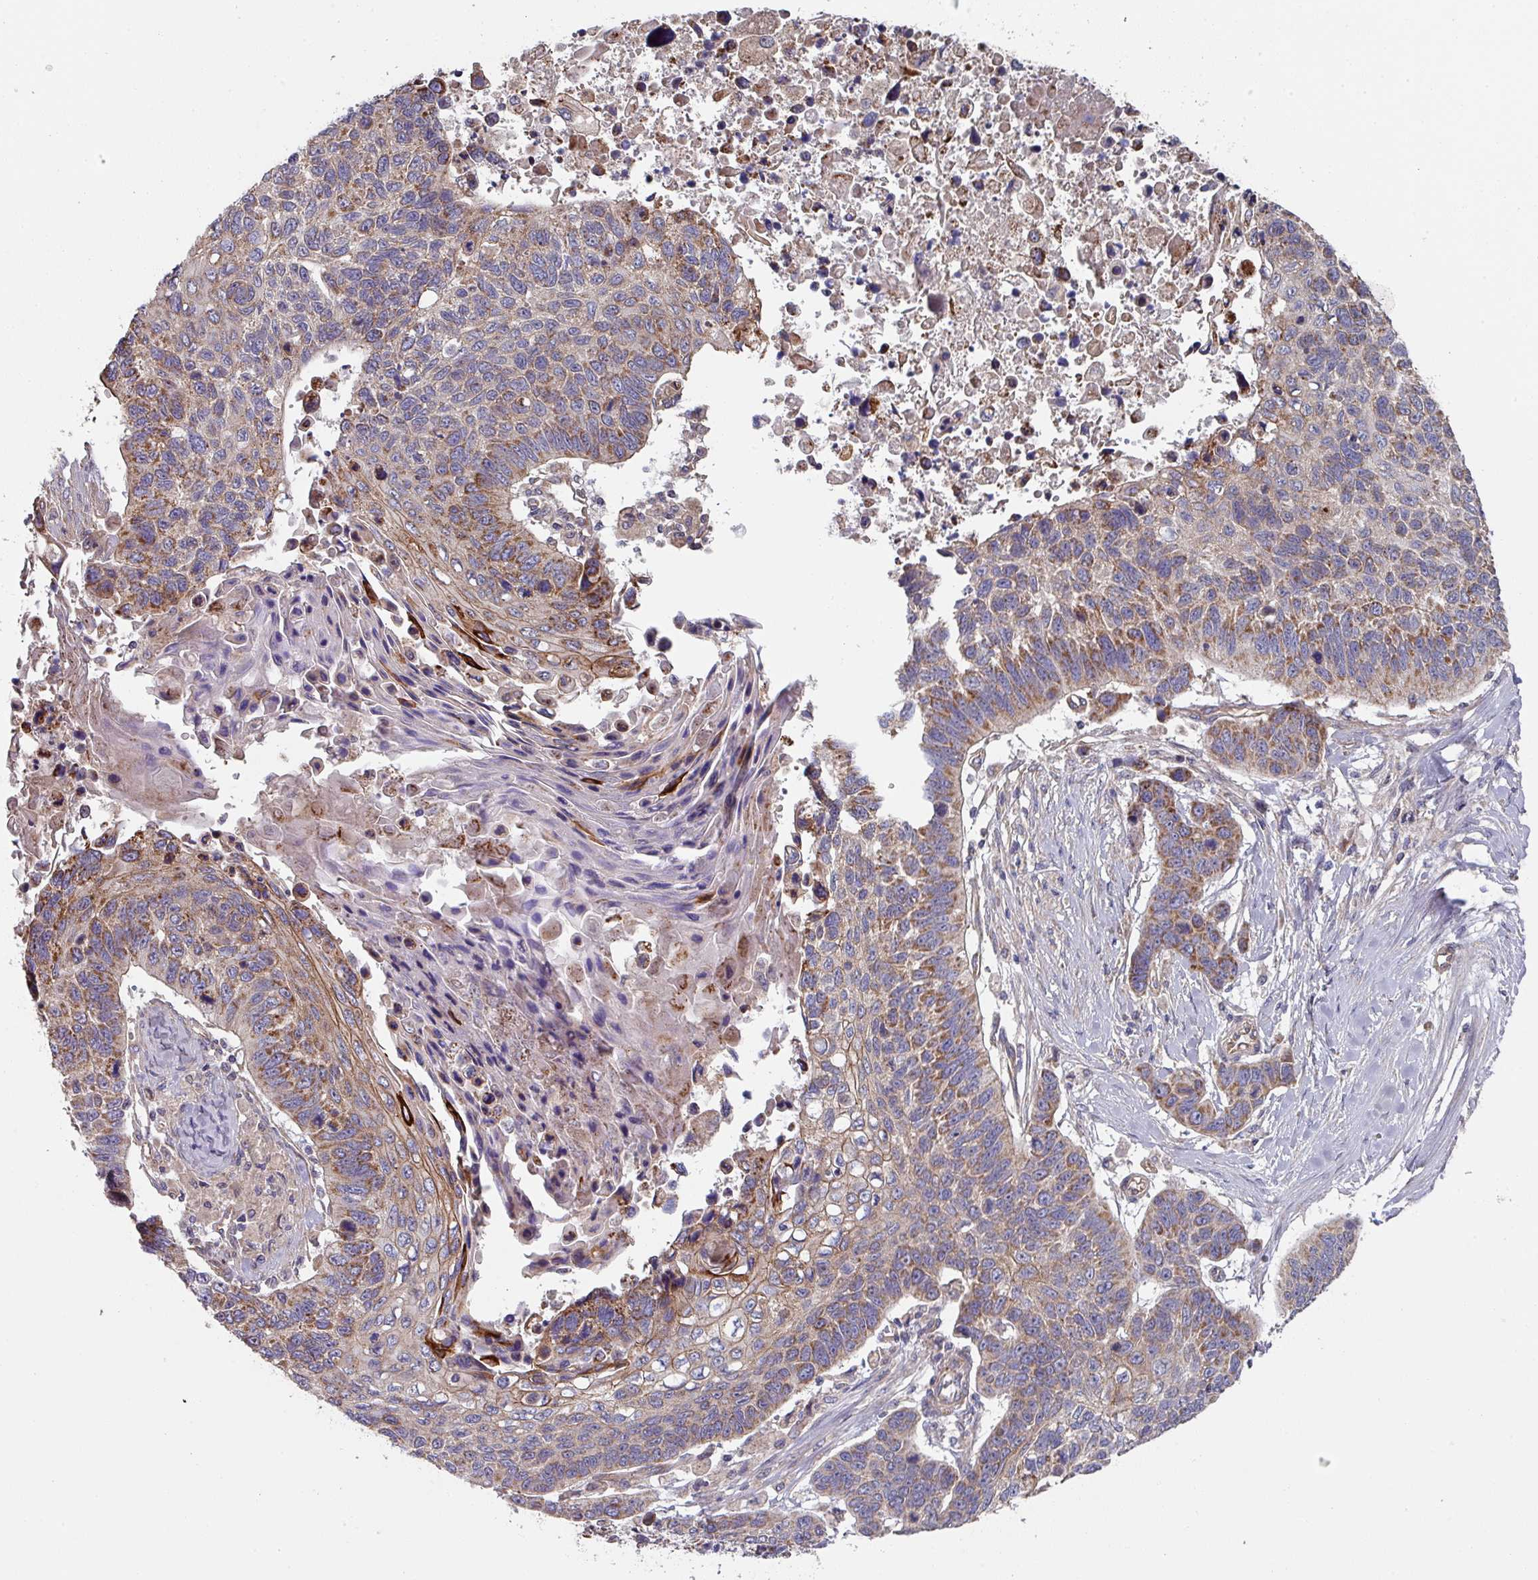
{"staining": {"intensity": "moderate", "quantity": "25%-75%", "location": "cytoplasmic/membranous"}, "tissue": "lung cancer", "cell_type": "Tumor cells", "image_type": "cancer", "snomed": [{"axis": "morphology", "description": "Squamous cell carcinoma, NOS"}, {"axis": "topography", "description": "Lung"}], "caption": "A photomicrograph of human squamous cell carcinoma (lung) stained for a protein displays moderate cytoplasmic/membranous brown staining in tumor cells. (DAB = brown stain, brightfield microscopy at high magnification).", "gene": "DCAF12L2", "patient": {"sex": "male", "age": 62}}